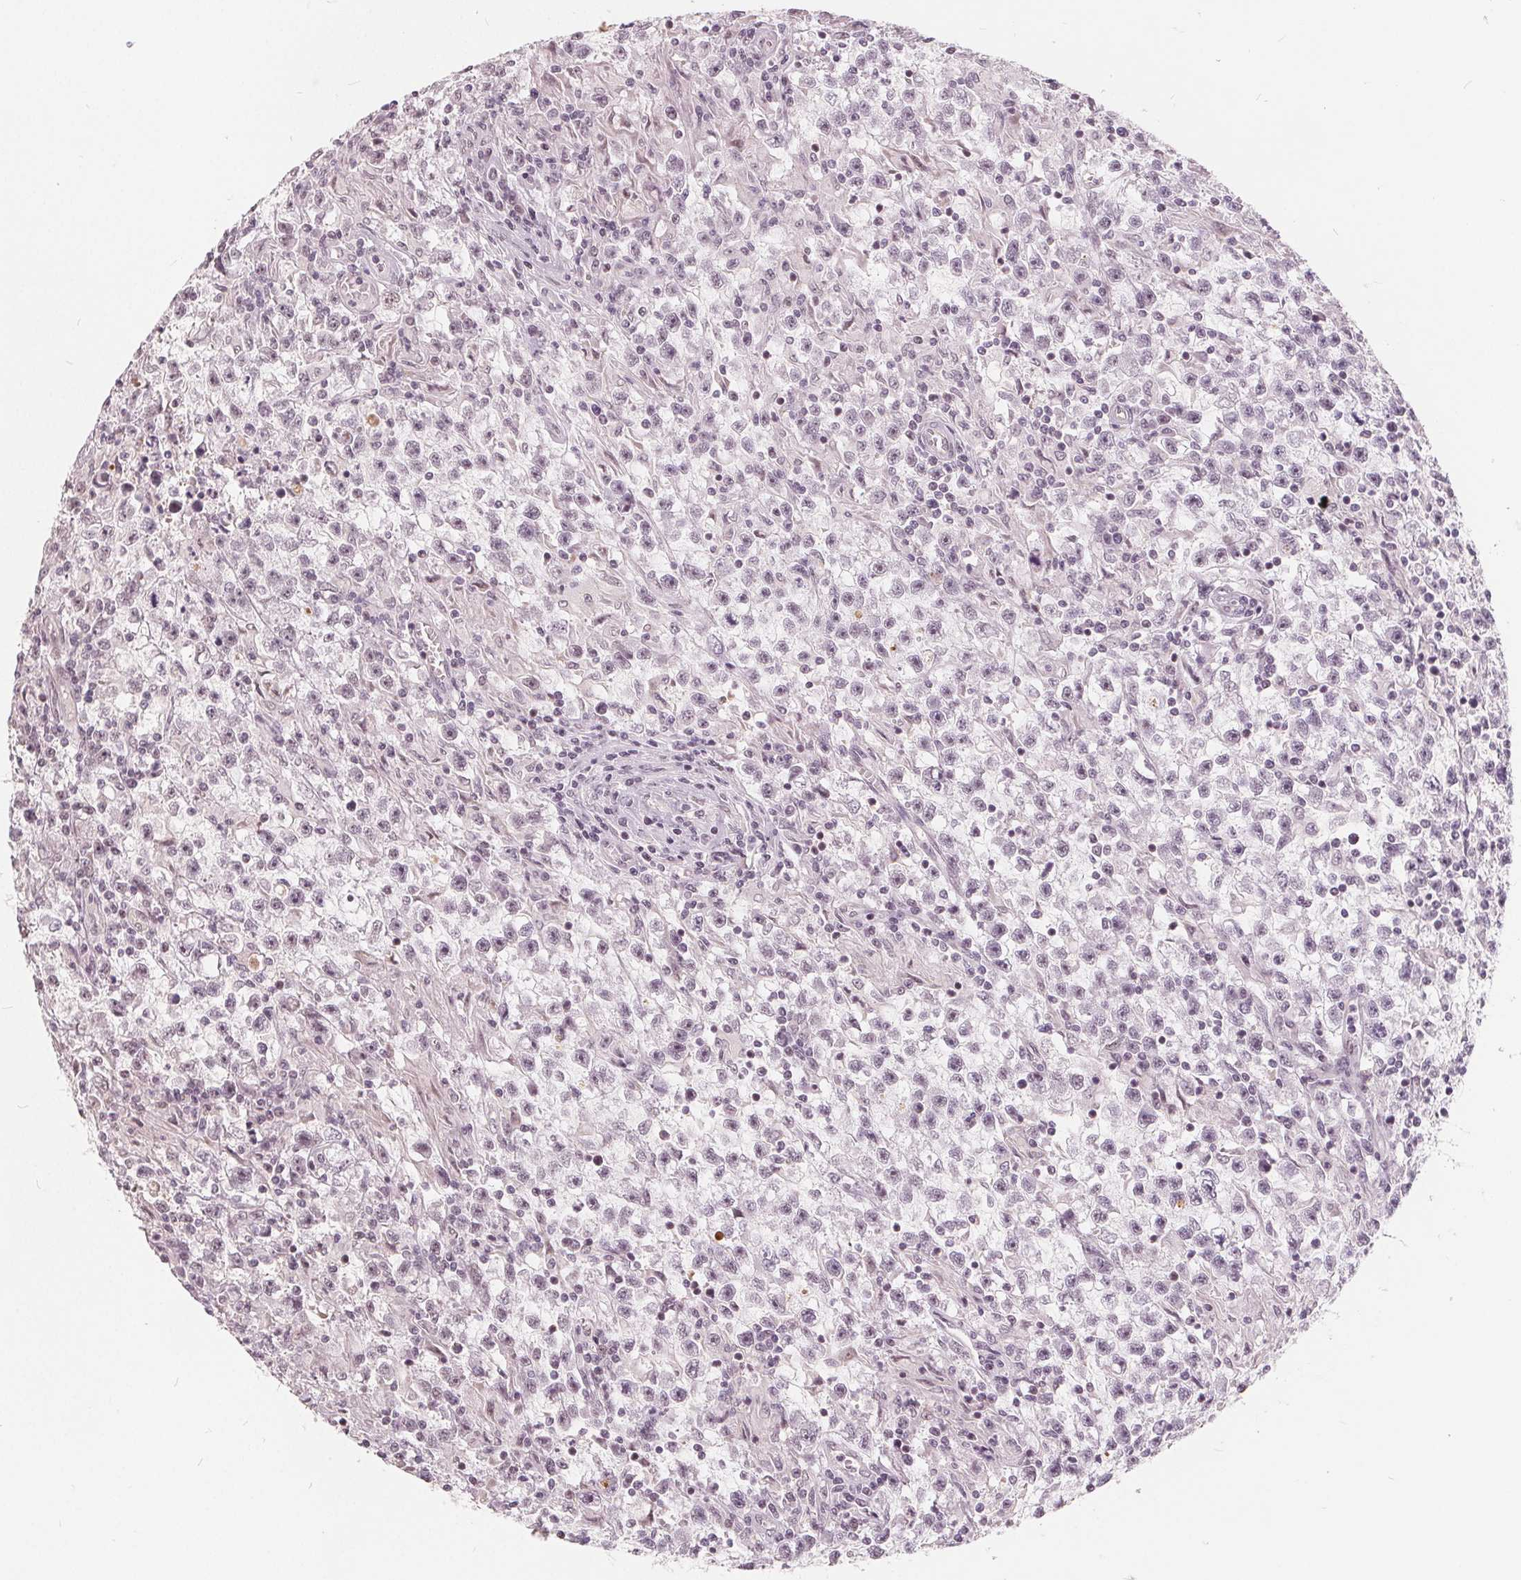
{"staining": {"intensity": "weak", "quantity": "<25%", "location": "nuclear"}, "tissue": "testis cancer", "cell_type": "Tumor cells", "image_type": "cancer", "snomed": [{"axis": "morphology", "description": "Seminoma, NOS"}, {"axis": "topography", "description": "Testis"}], "caption": "IHC histopathology image of neoplastic tissue: testis seminoma stained with DAB displays no significant protein staining in tumor cells. (DAB (3,3'-diaminobenzidine) IHC visualized using brightfield microscopy, high magnification).", "gene": "NUP210L", "patient": {"sex": "male", "age": 31}}